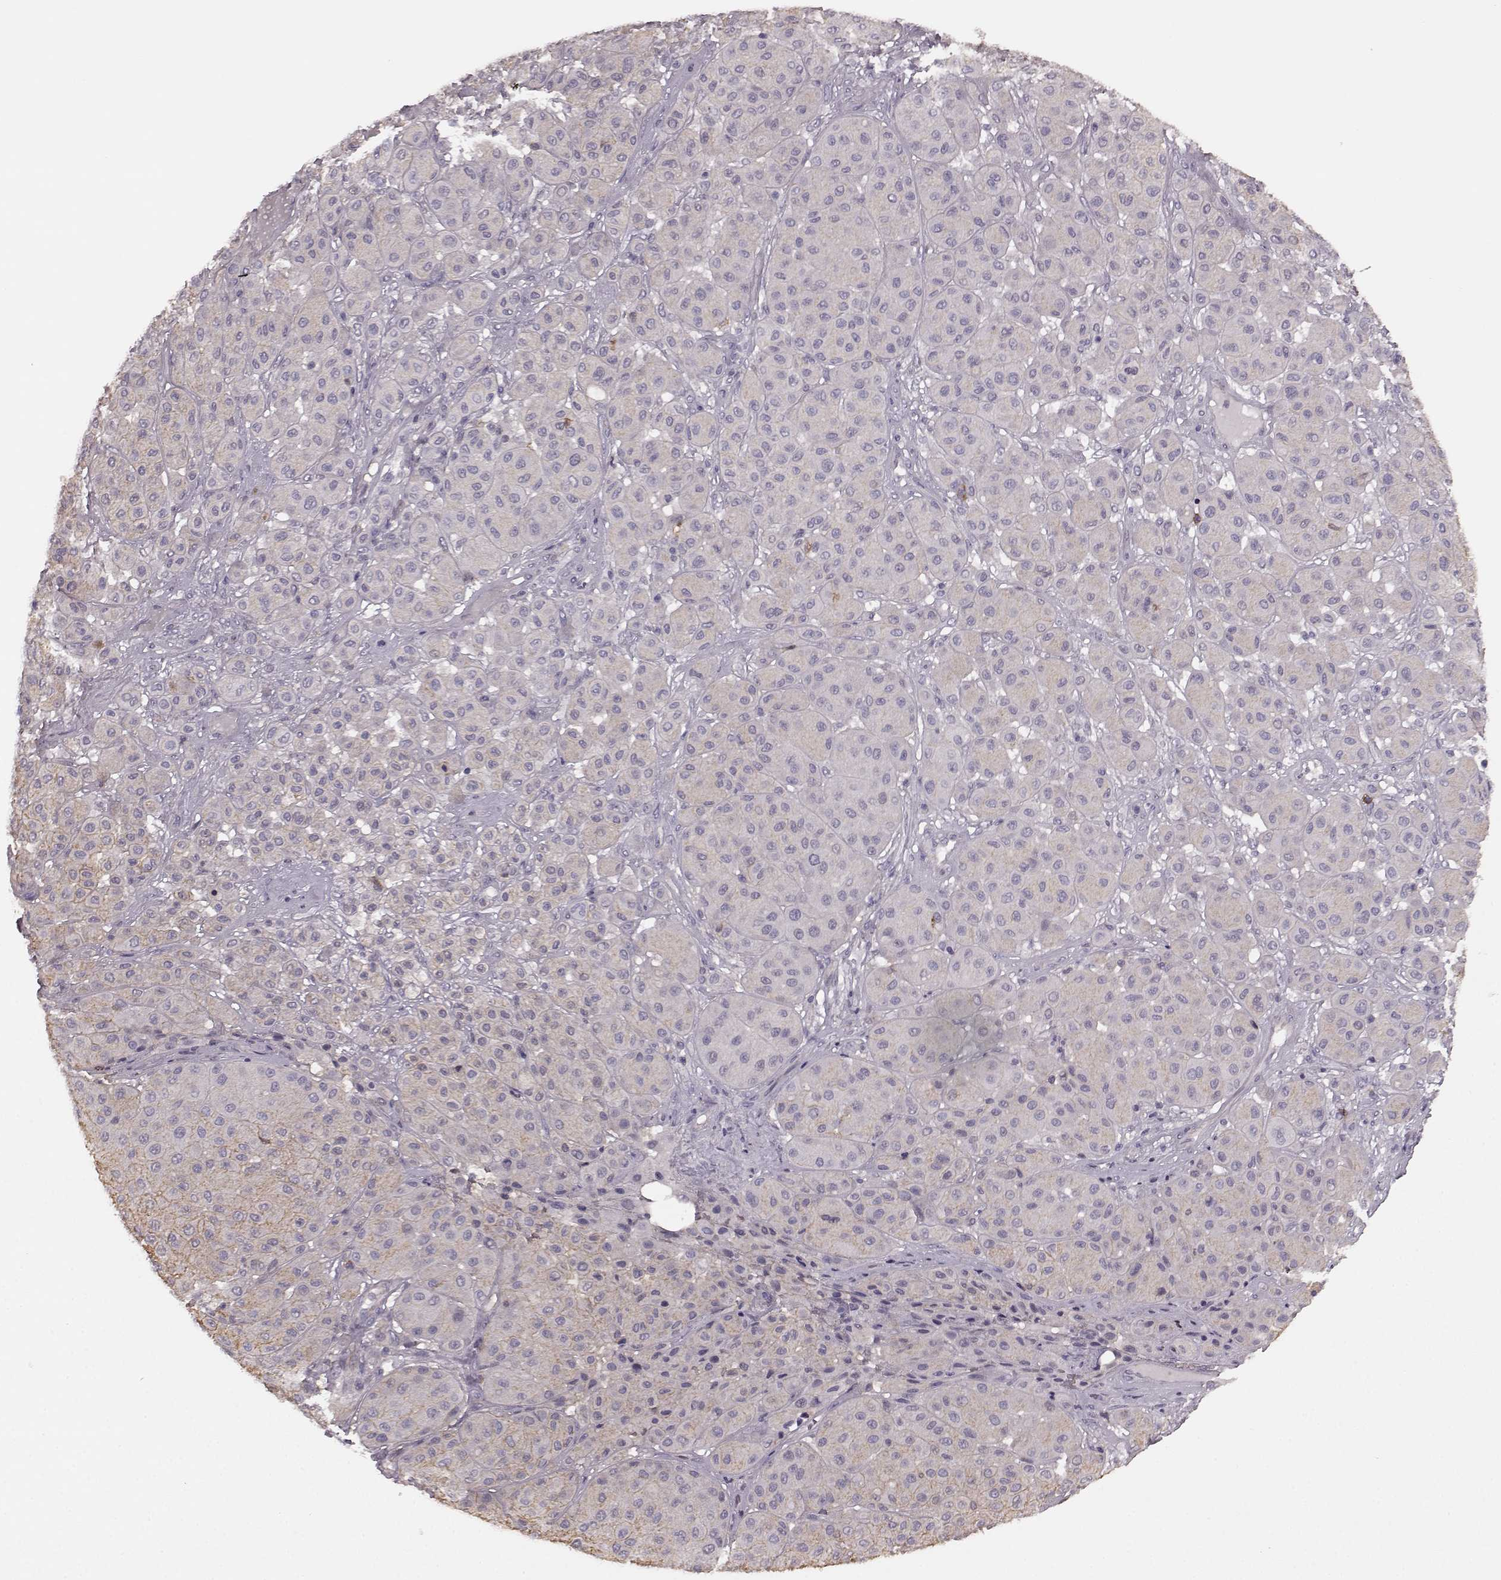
{"staining": {"intensity": "weak", "quantity": "25%-75%", "location": "cytoplasmic/membranous"}, "tissue": "melanoma", "cell_type": "Tumor cells", "image_type": "cancer", "snomed": [{"axis": "morphology", "description": "Malignant melanoma, Metastatic site"}, {"axis": "topography", "description": "Smooth muscle"}], "caption": "Human malignant melanoma (metastatic site) stained for a protein (brown) reveals weak cytoplasmic/membranous positive positivity in approximately 25%-75% of tumor cells.", "gene": "PDCD1", "patient": {"sex": "male", "age": 41}}